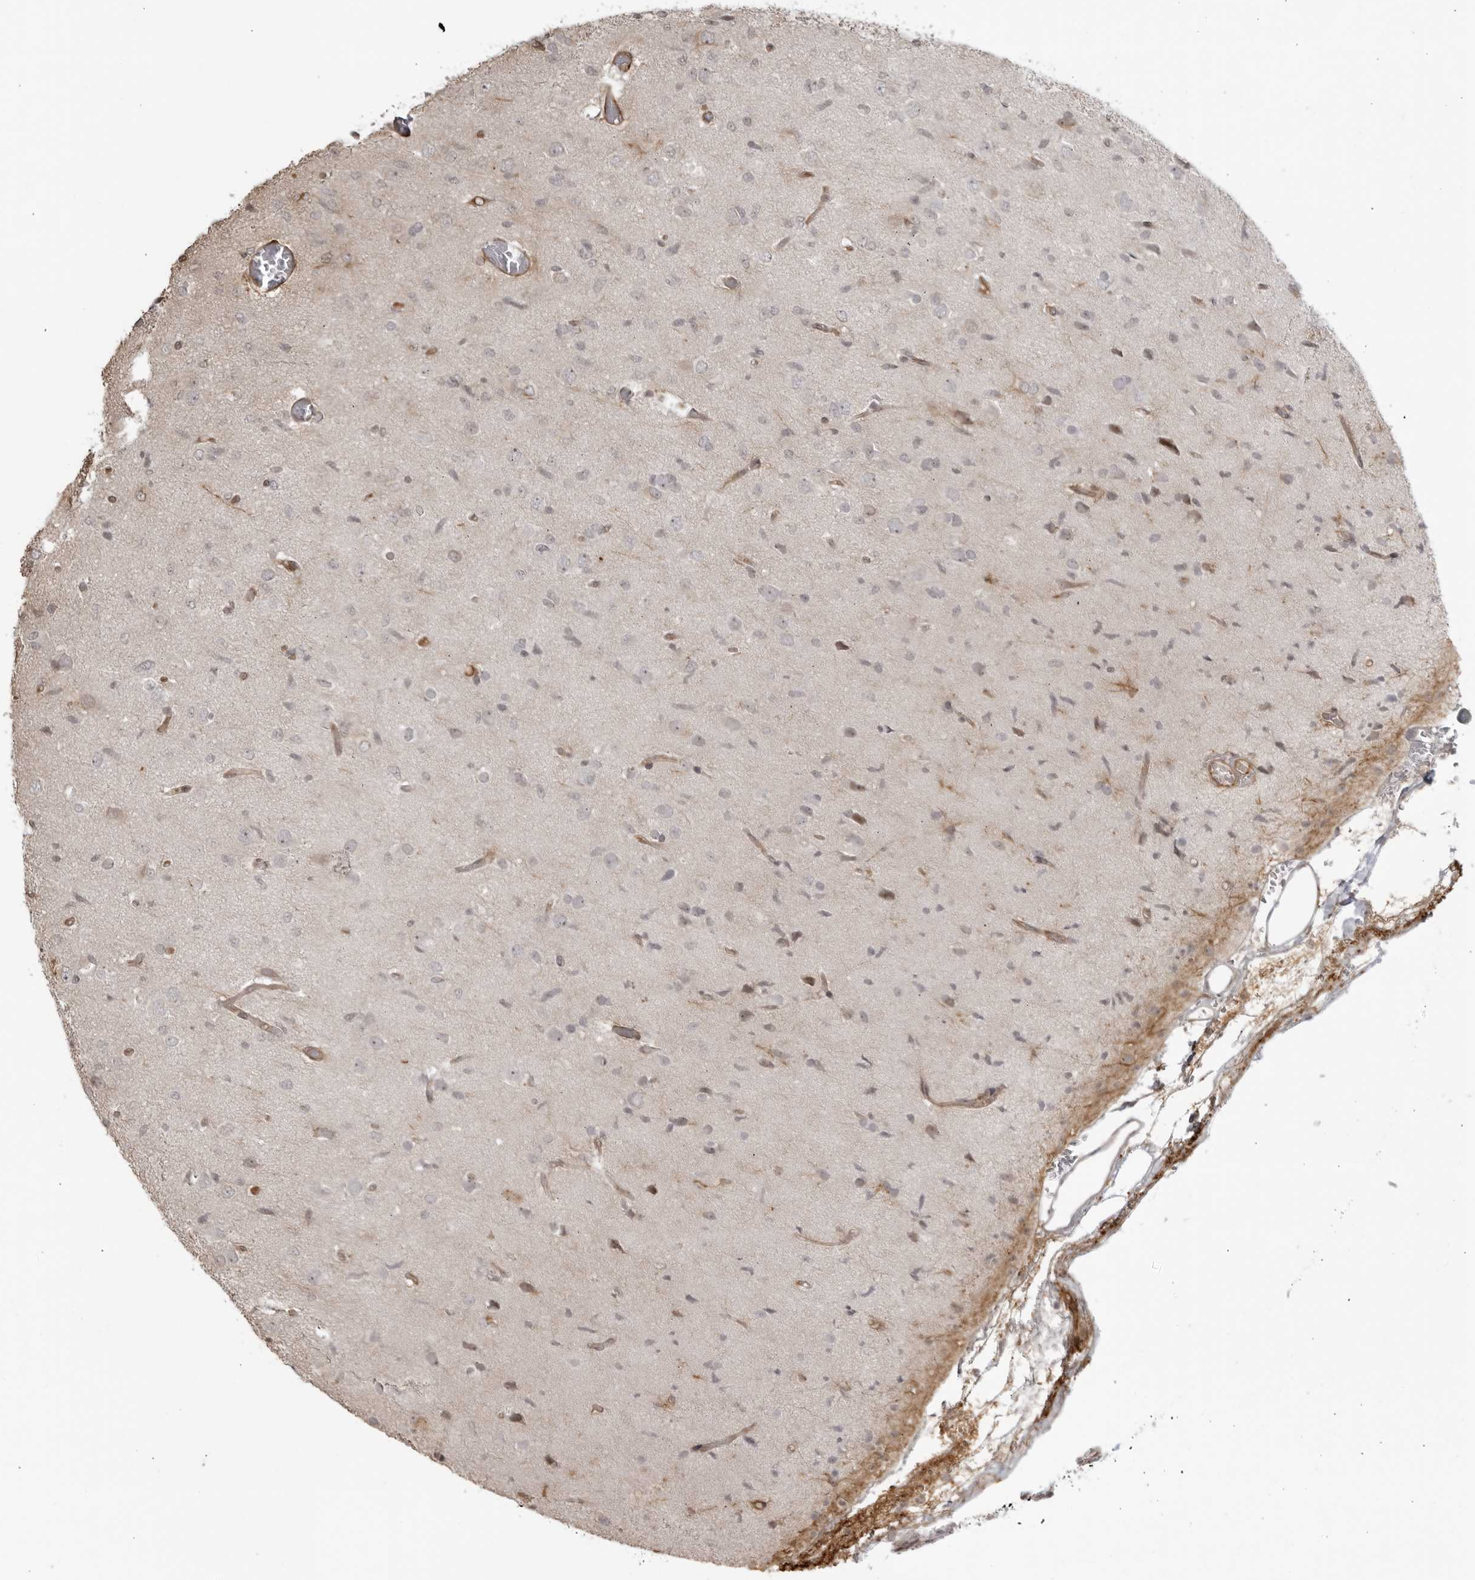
{"staining": {"intensity": "negative", "quantity": "none", "location": "none"}, "tissue": "glioma", "cell_type": "Tumor cells", "image_type": "cancer", "snomed": [{"axis": "morphology", "description": "Glioma, malignant, High grade"}, {"axis": "topography", "description": "Brain"}], "caption": "Micrograph shows no significant protein staining in tumor cells of high-grade glioma (malignant).", "gene": "TCF21", "patient": {"sex": "female", "age": 59}}